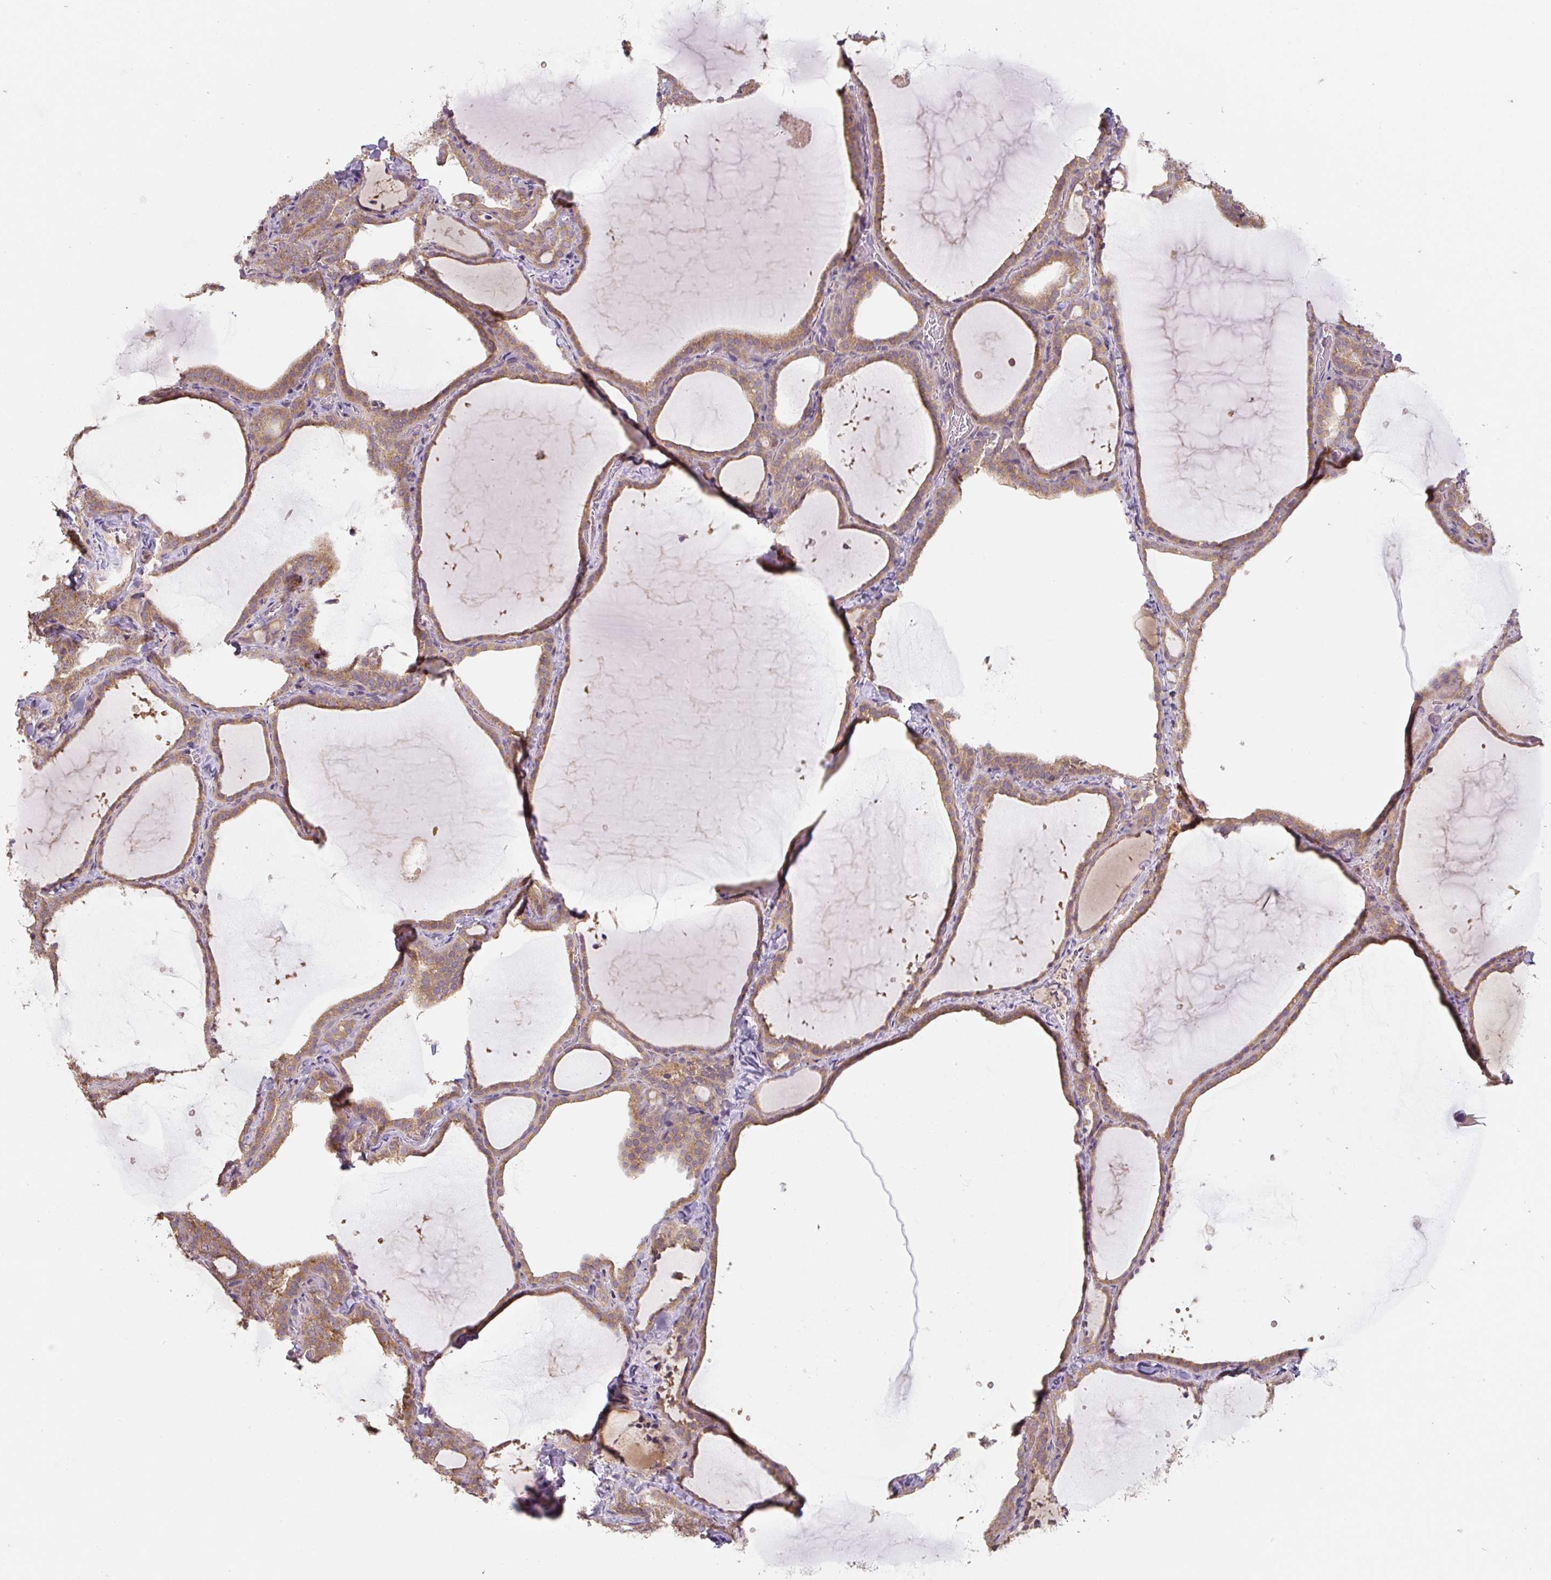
{"staining": {"intensity": "moderate", "quantity": ">75%", "location": "cytoplasmic/membranous"}, "tissue": "thyroid gland", "cell_type": "Glandular cells", "image_type": "normal", "snomed": [{"axis": "morphology", "description": "Normal tissue, NOS"}, {"axis": "topography", "description": "Thyroid gland"}], "caption": "Moderate cytoplasmic/membranous positivity is identified in approximately >75% of glandular cells in benign thyroid gland. (Stains: DAB (3,3'-diaminobenzidine) in brown, nuclei in blue, Microscopy: brightfield microscopy at high magnification).", "gene": "C2orf73", "patient": {"sex": "female", "age": 22}}